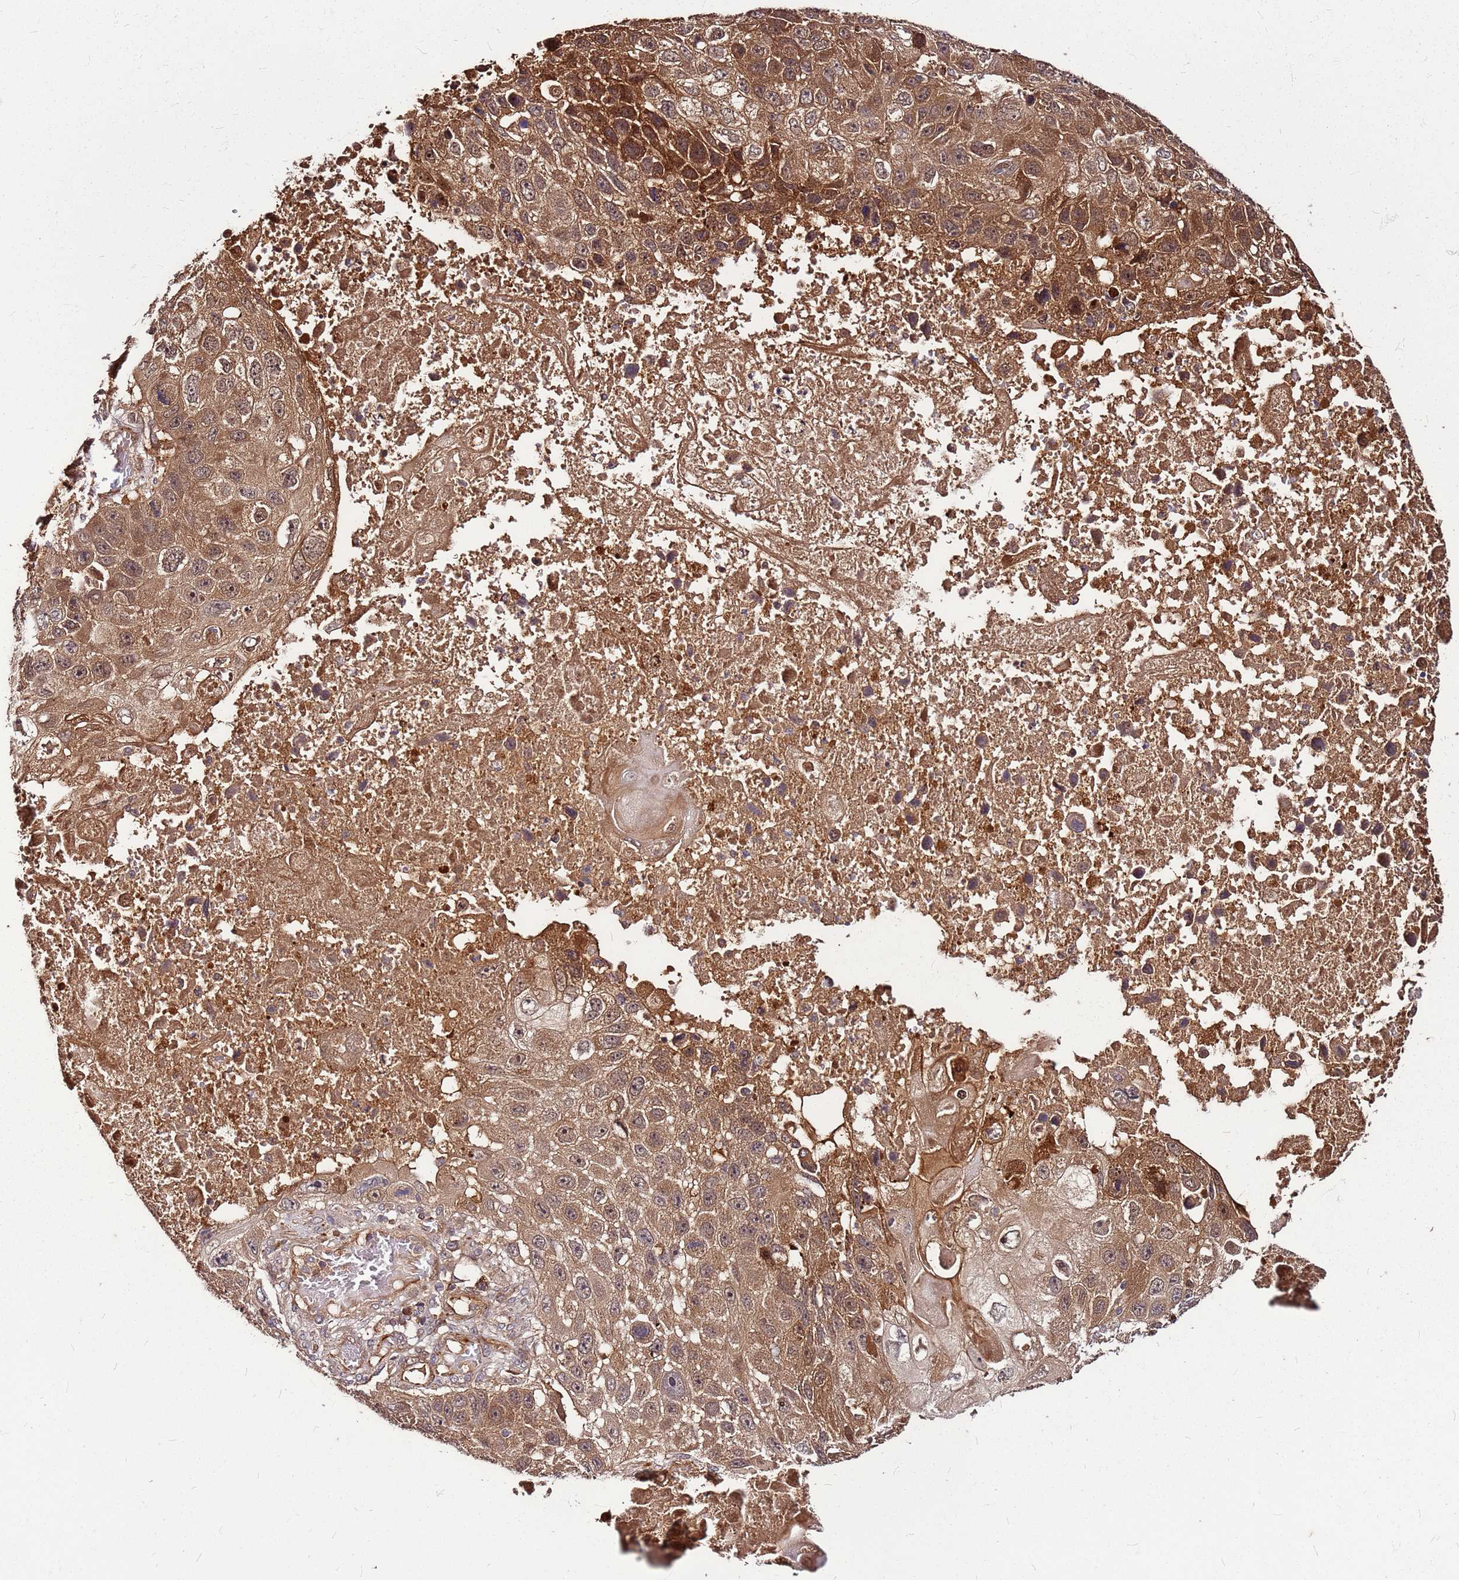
{"staining": {"intensity": "moderate", "quantity": ">75%", "location": "cytoplasmic/membranous,nuclear"}, "tissue": "lung cancer", "cell_type": "Tumor cells", "image_type": "cancer", "snomed": [{"axis": "morphology", "description": "Squamous cell carcinoma, NOS"}, {"axis": "topography", "description": "Lung"}], "caption": "An image of human lung cancer (squamous cell carcinoma) stained for a protein reveals moderate cytoplasmic/membranous and nuclear brown staining in tumor cells. Using DAB (3,3'-diaminobenzidine) (brown) and hematoxylin (blue) stains, captured at high magnification using brightfield microscopy.", "gene": "LYPLAL1", "patient": {"sex": "male", "age": 61}}